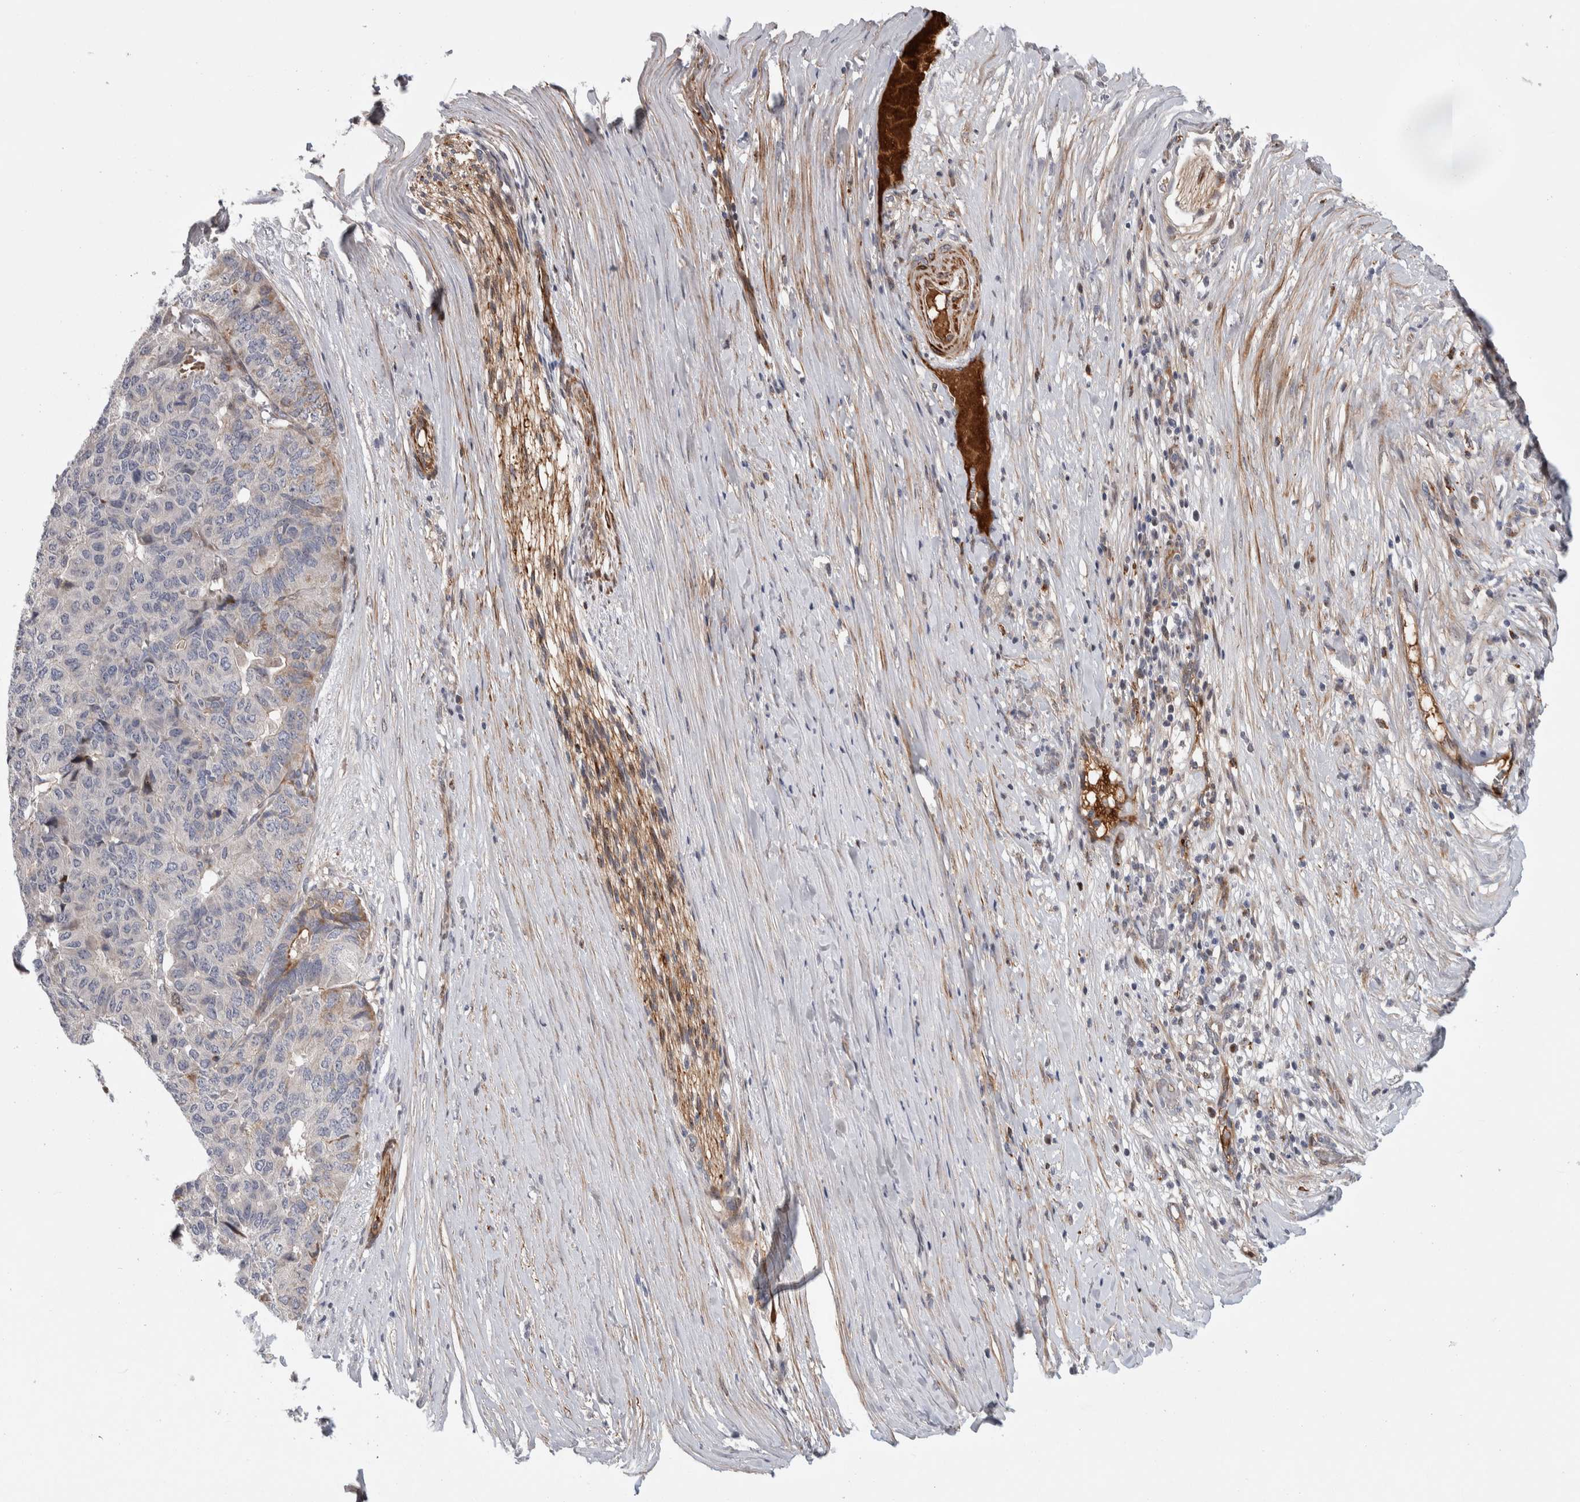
{"staining": {"intensity": "weak", "quantity": "<25%", "location": "cytoplasmic/membranous"}, "tissue": "pancreatic cancer", "cell_type": "Tumor cells", "image_type": "cancer", "snomed": [{"axis": "morphology", "description": "Adenocarcinoma, NOS"}, {"axis": "topography", "description": "Pancreas"}], "caption": "Histopathology image shows no significant protein expression in tumor cells of pancreatic cancer.", "gene": "PSMG3", "patient": {"sex": "male", "age": 50}}